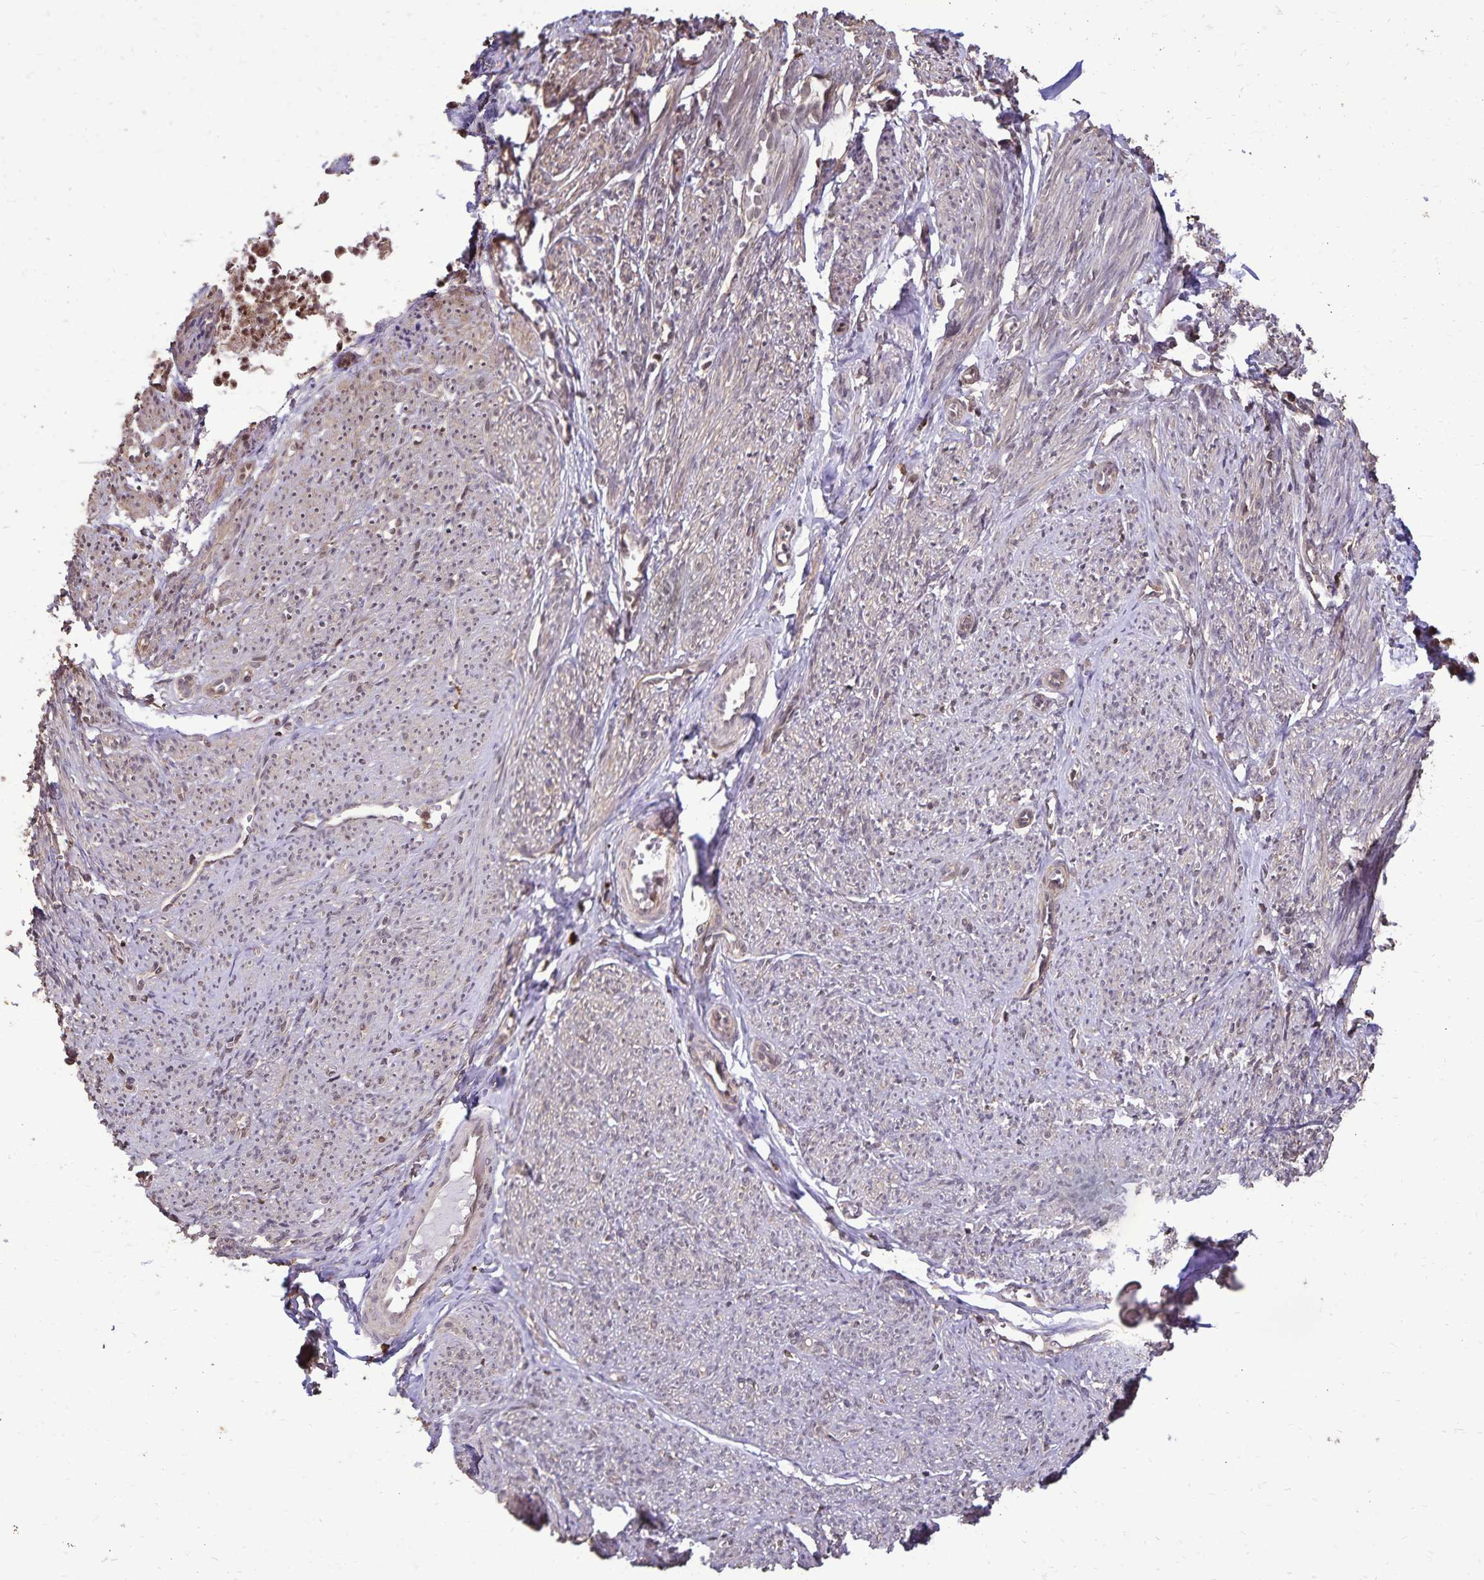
{"staining": {"intensity": "weak", "quantity": "<25%", "location": "cytoplasmic/membranous"}, "tissue": "smooth muscle", "cell_type": "Smooth muscle cells", "image_type": "normal", "snomed": [{"axis": "morphology", "description": "Normal tissue, NOS"}, {"axis": "topography", "description": "Smooth muscle"}], "caption": "The photomicrograph exhibits no staining of smooth muscle cells in benign smooth muscle. Nuclei are stained in blue.", "gene": "CHMP1B", "patient": {"sex": "female", "age": 65}}